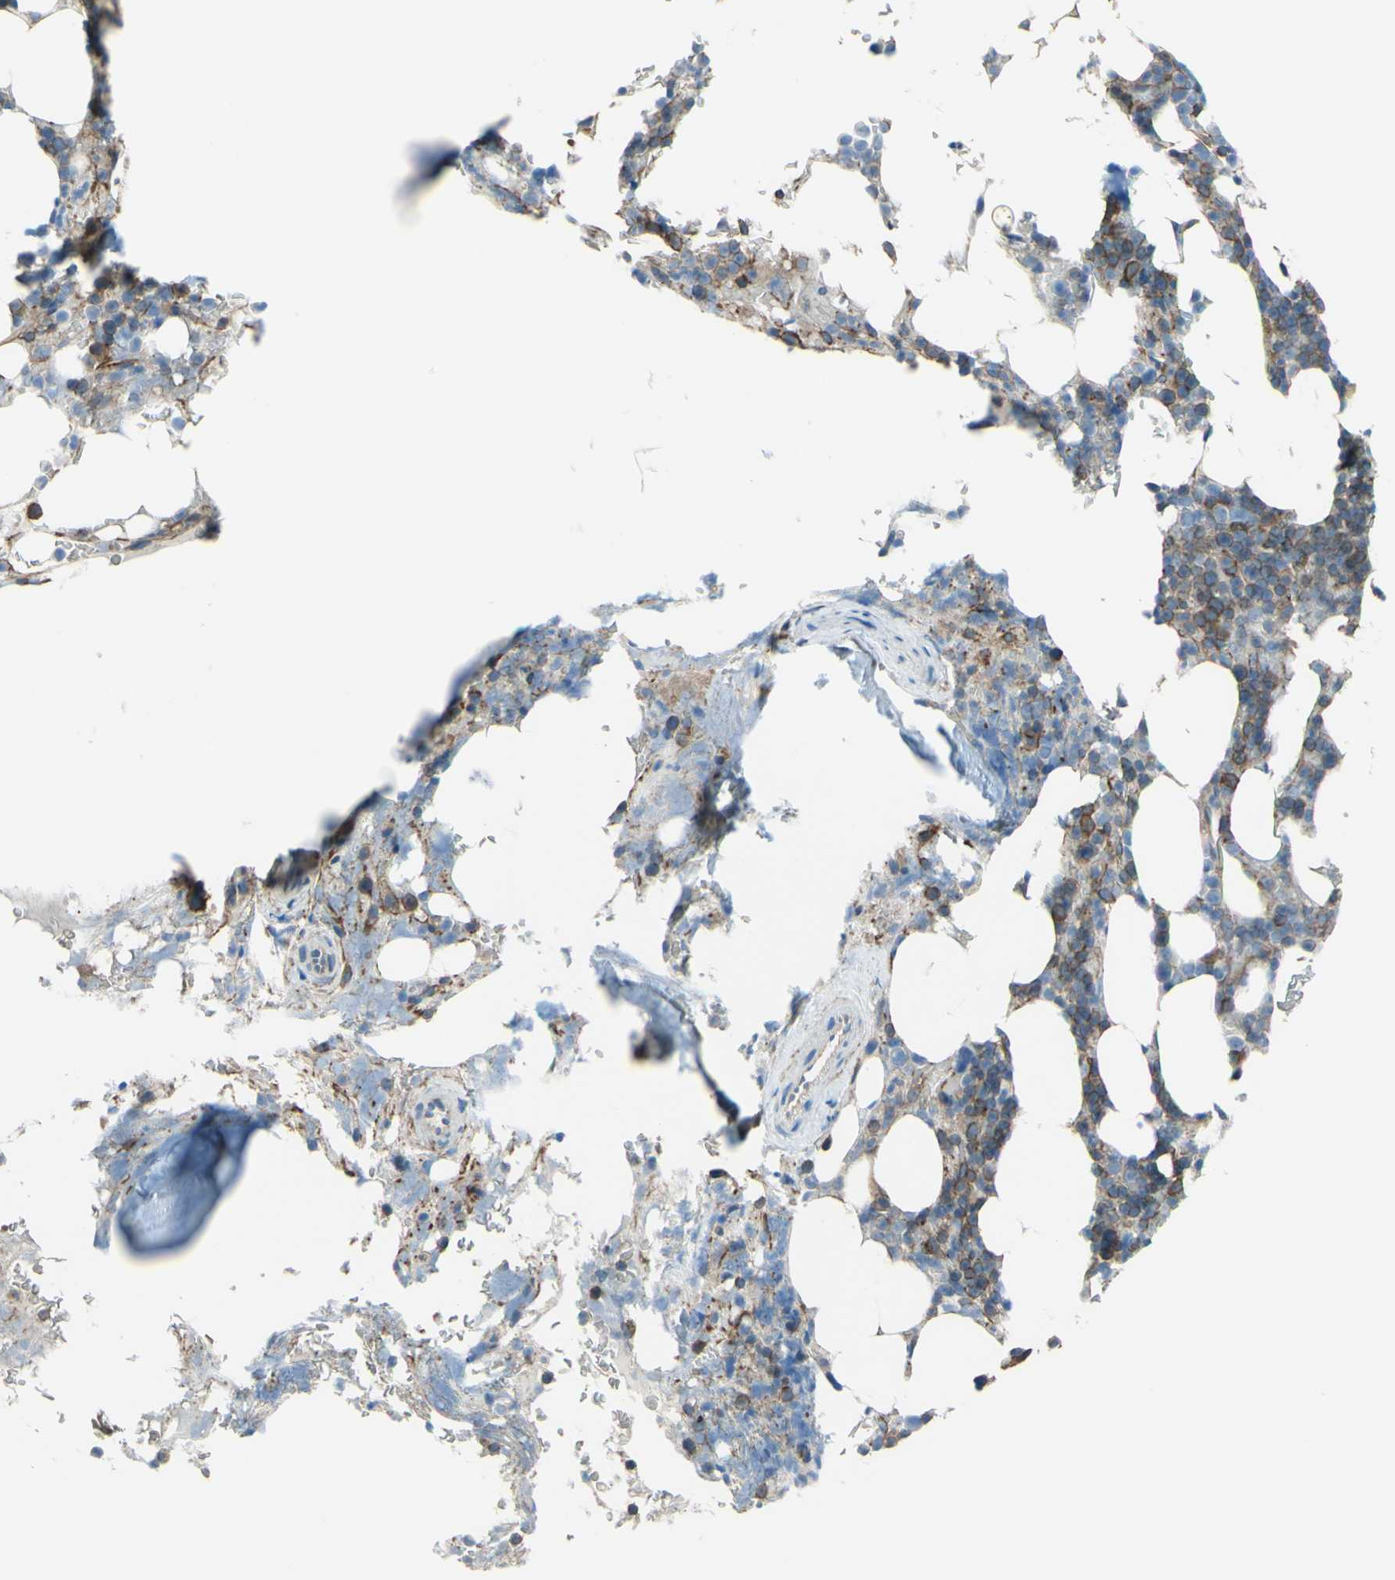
{"staining": {"intensity": "weak", "quantity": "25%-75%", "location": "cytoplasmic/membranous"}, "tissue": "bone marrow", "cell_type": "Hematopoietic cells", "image_type": "normal", "snomed": [{"axis": "morphology", "description": "Normal tissue, NOS"}, {"axis": "topography", "description": "Bone marrow"}], "caption": "A brown stain shows weak cytoplasmic/membranous expression of a protein in hematopoietic cells of normal bone marrow. The staining was performed using DAB (3,3'-diaminobenzidine), with brown indicating positive protein expression. Nuclei are stained blue with hematoxylin.", "gene": "ADD1", "patient": {"sex": "female", "age": 73}}